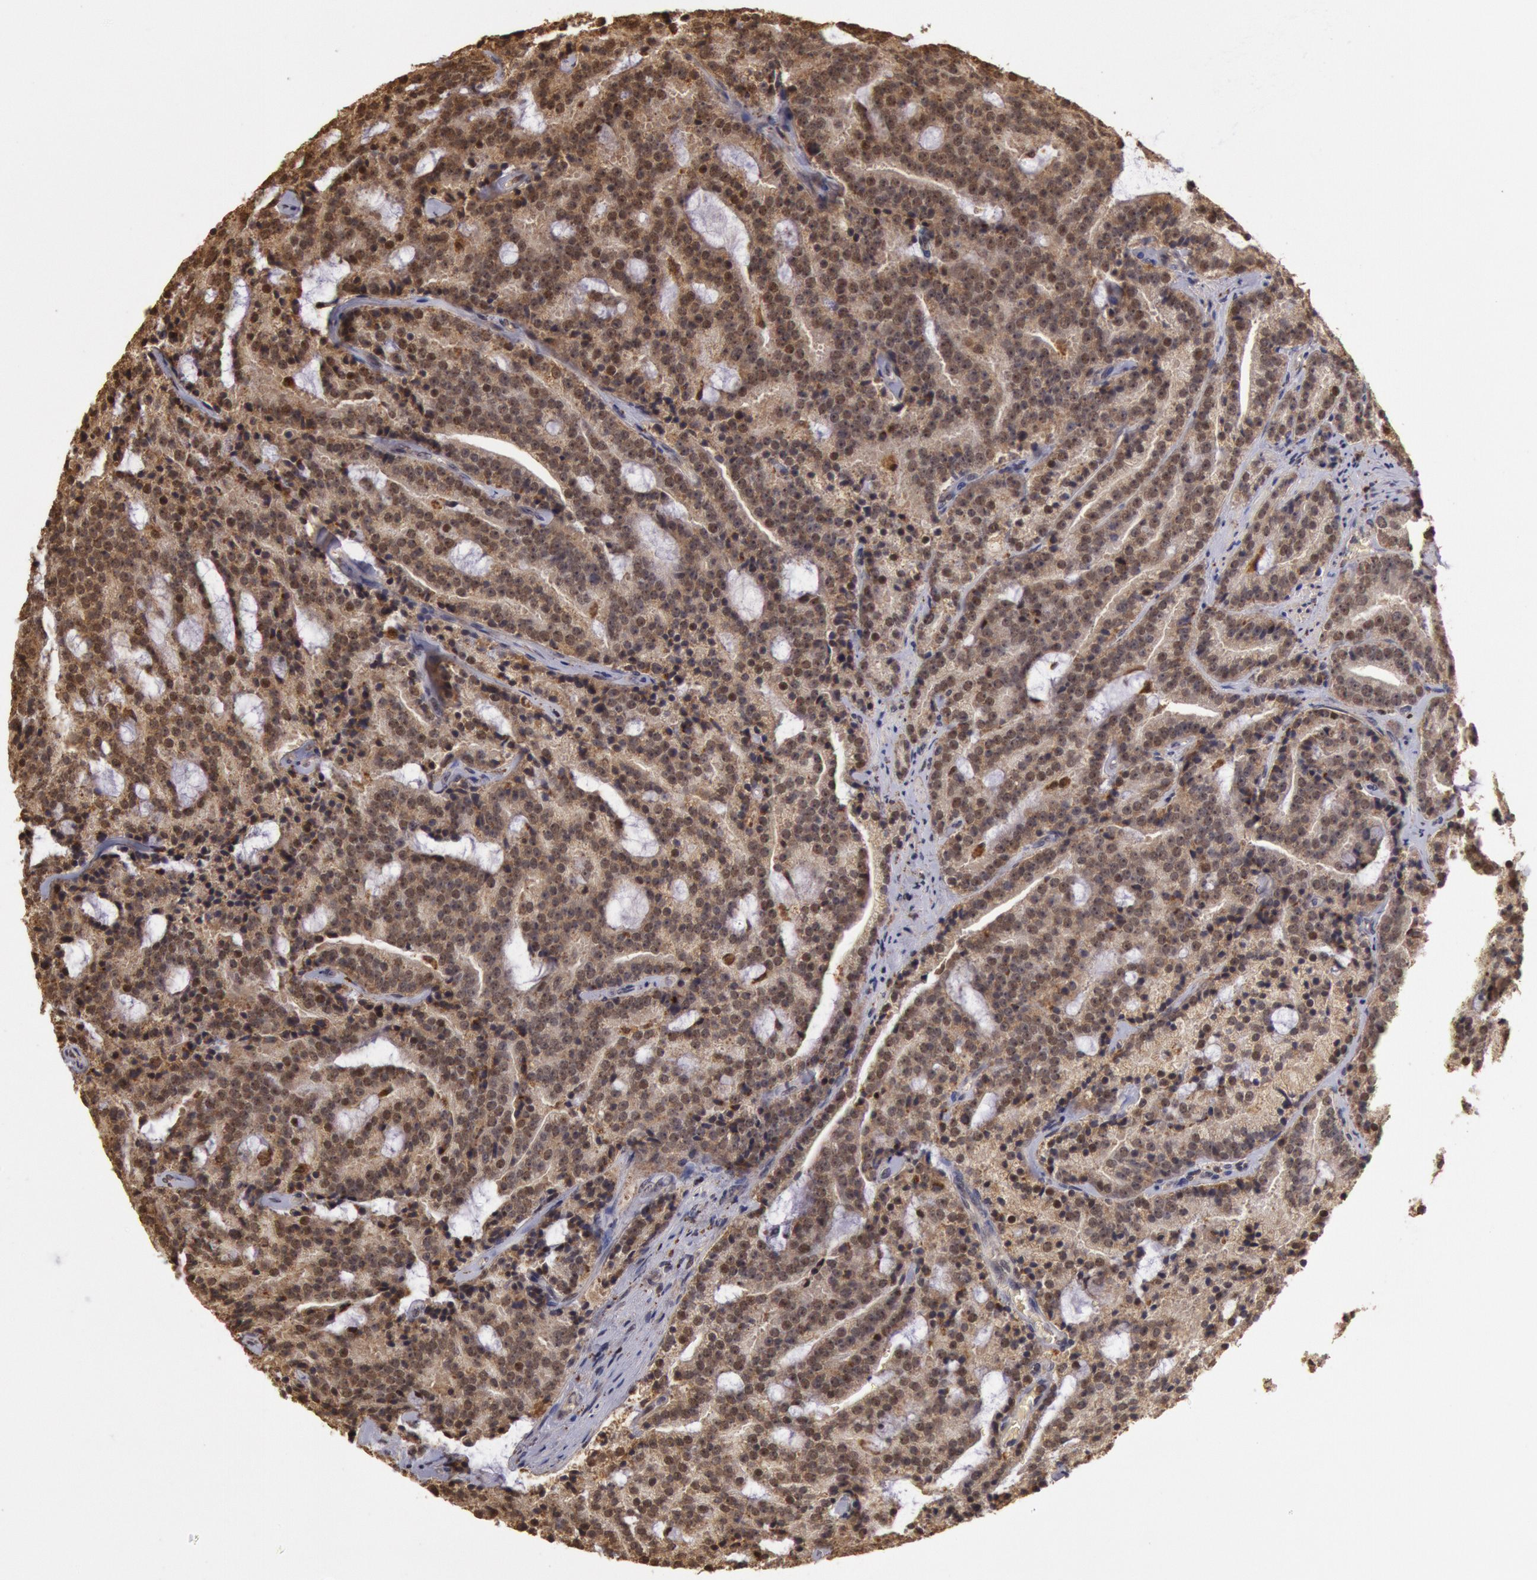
{"staining": {"intensity": "weak", "quantity": ">75%", "location": "cytoplasmic/membranous,nuclear"}, "tissue": "prostate cancer", "cell_type": "Tumor cells", "image_type": "cancer", "snomed": [{"axis": "morphology", "description": "Adenocarcinoma, Medium grade"}, {"axis": "topography", "description": "Prostate"}], "caption": "A brown stain shows weak cytoplasmic/membranous and nuclear positivity of a protein in medium-grade adenocarcinoma (prostate) tumor cells. (DAB = brown stain, brightfield microscopy at high magnification).", "gene": "LIG4", "patient": {"sex": "male", "age": 65}}